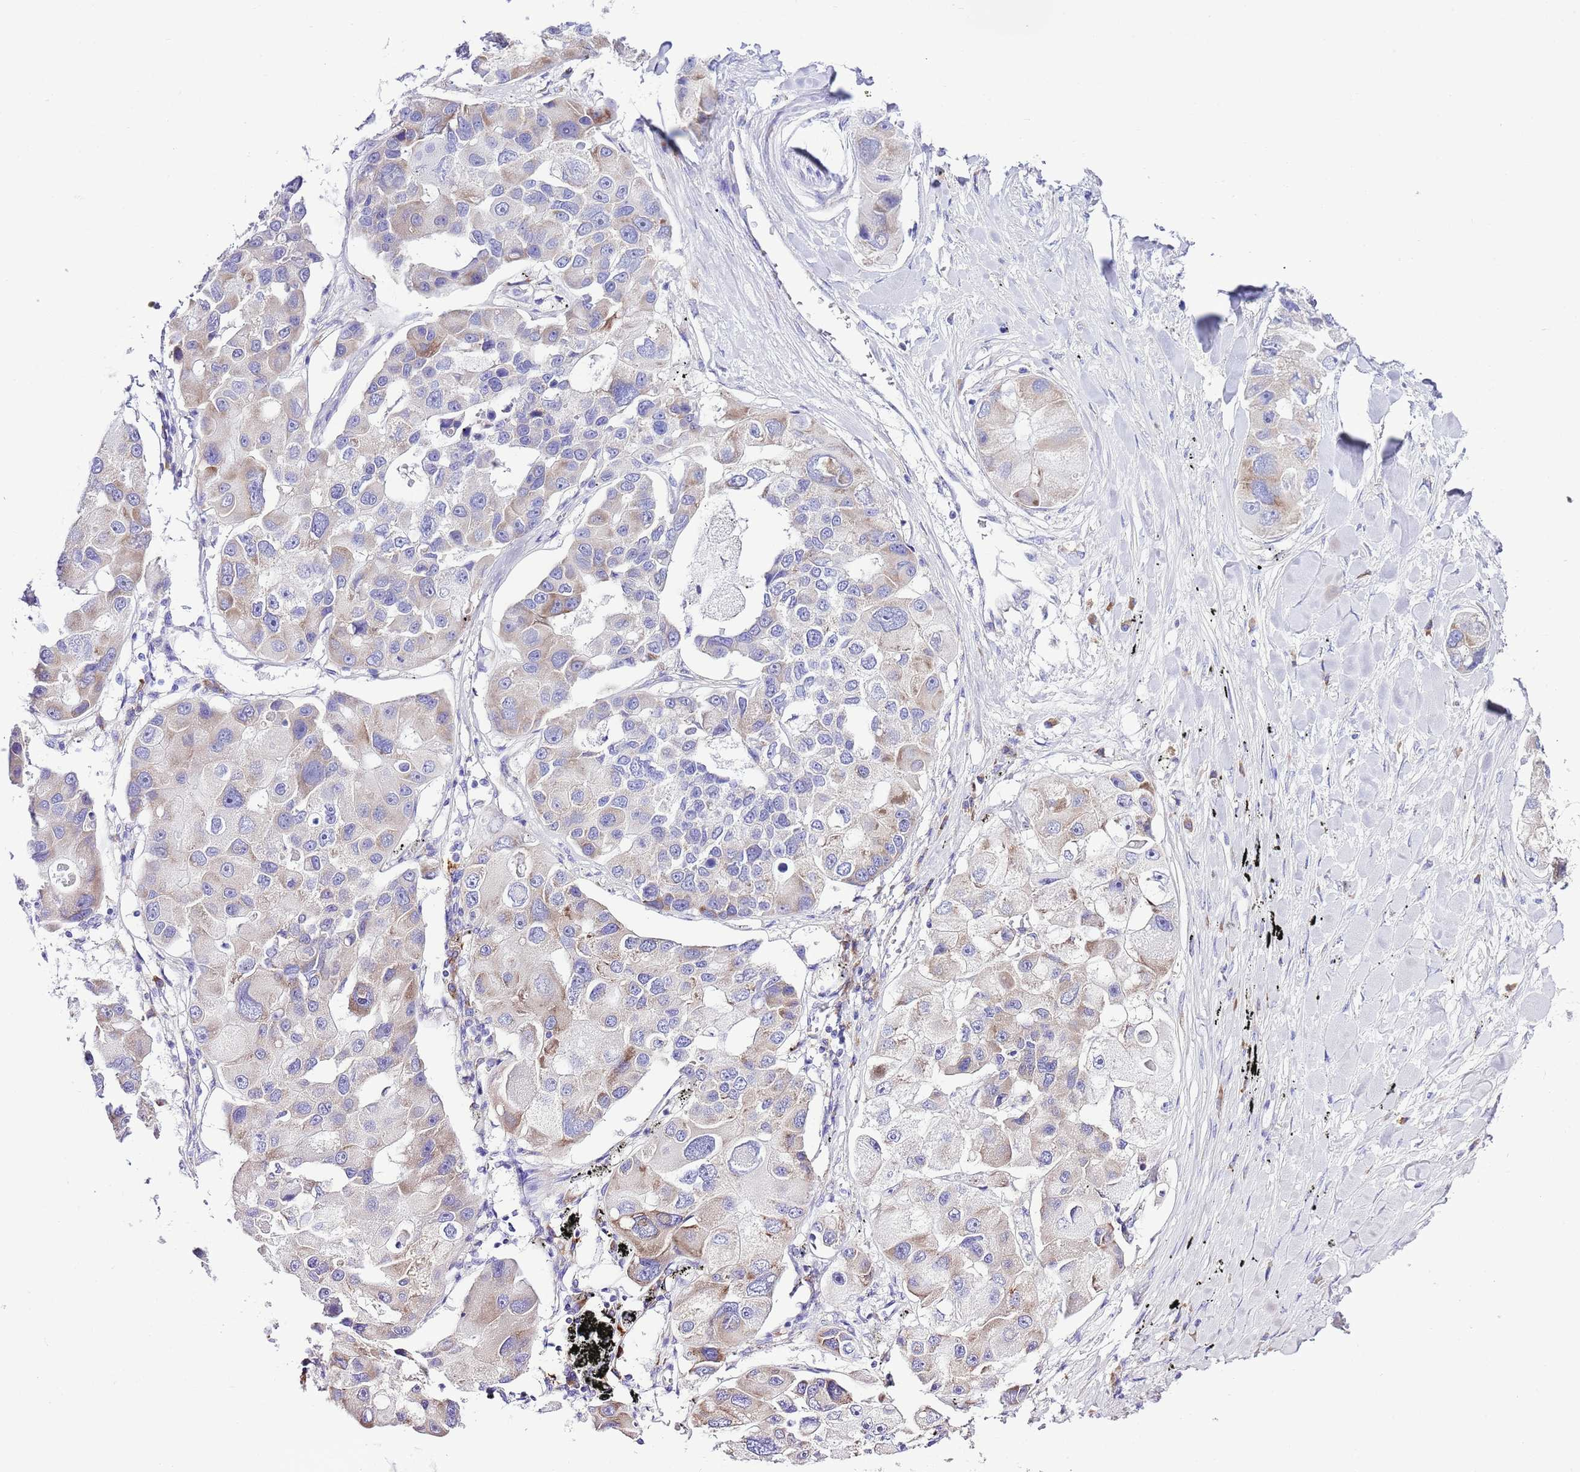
{"staining": {"intensity": "weak", "quantity": "<25%", "location": "cytoplasmic/membranous"}, "tissue": "lung cancer", "cell_type": "Tumor cells", "image_type": "cancer", "snomed": [{"axis": "morphology", "description": "Adenocarcinoma, NOS"}, {"axis": "topography", "description": "Lung"}], "caption": "Immunohistochemical staining of human lung adenocarcinoma reveals no significant positivity in tumor cells.", "gene": "RPS10", "patient": {"sex": "female", "age": 54}}